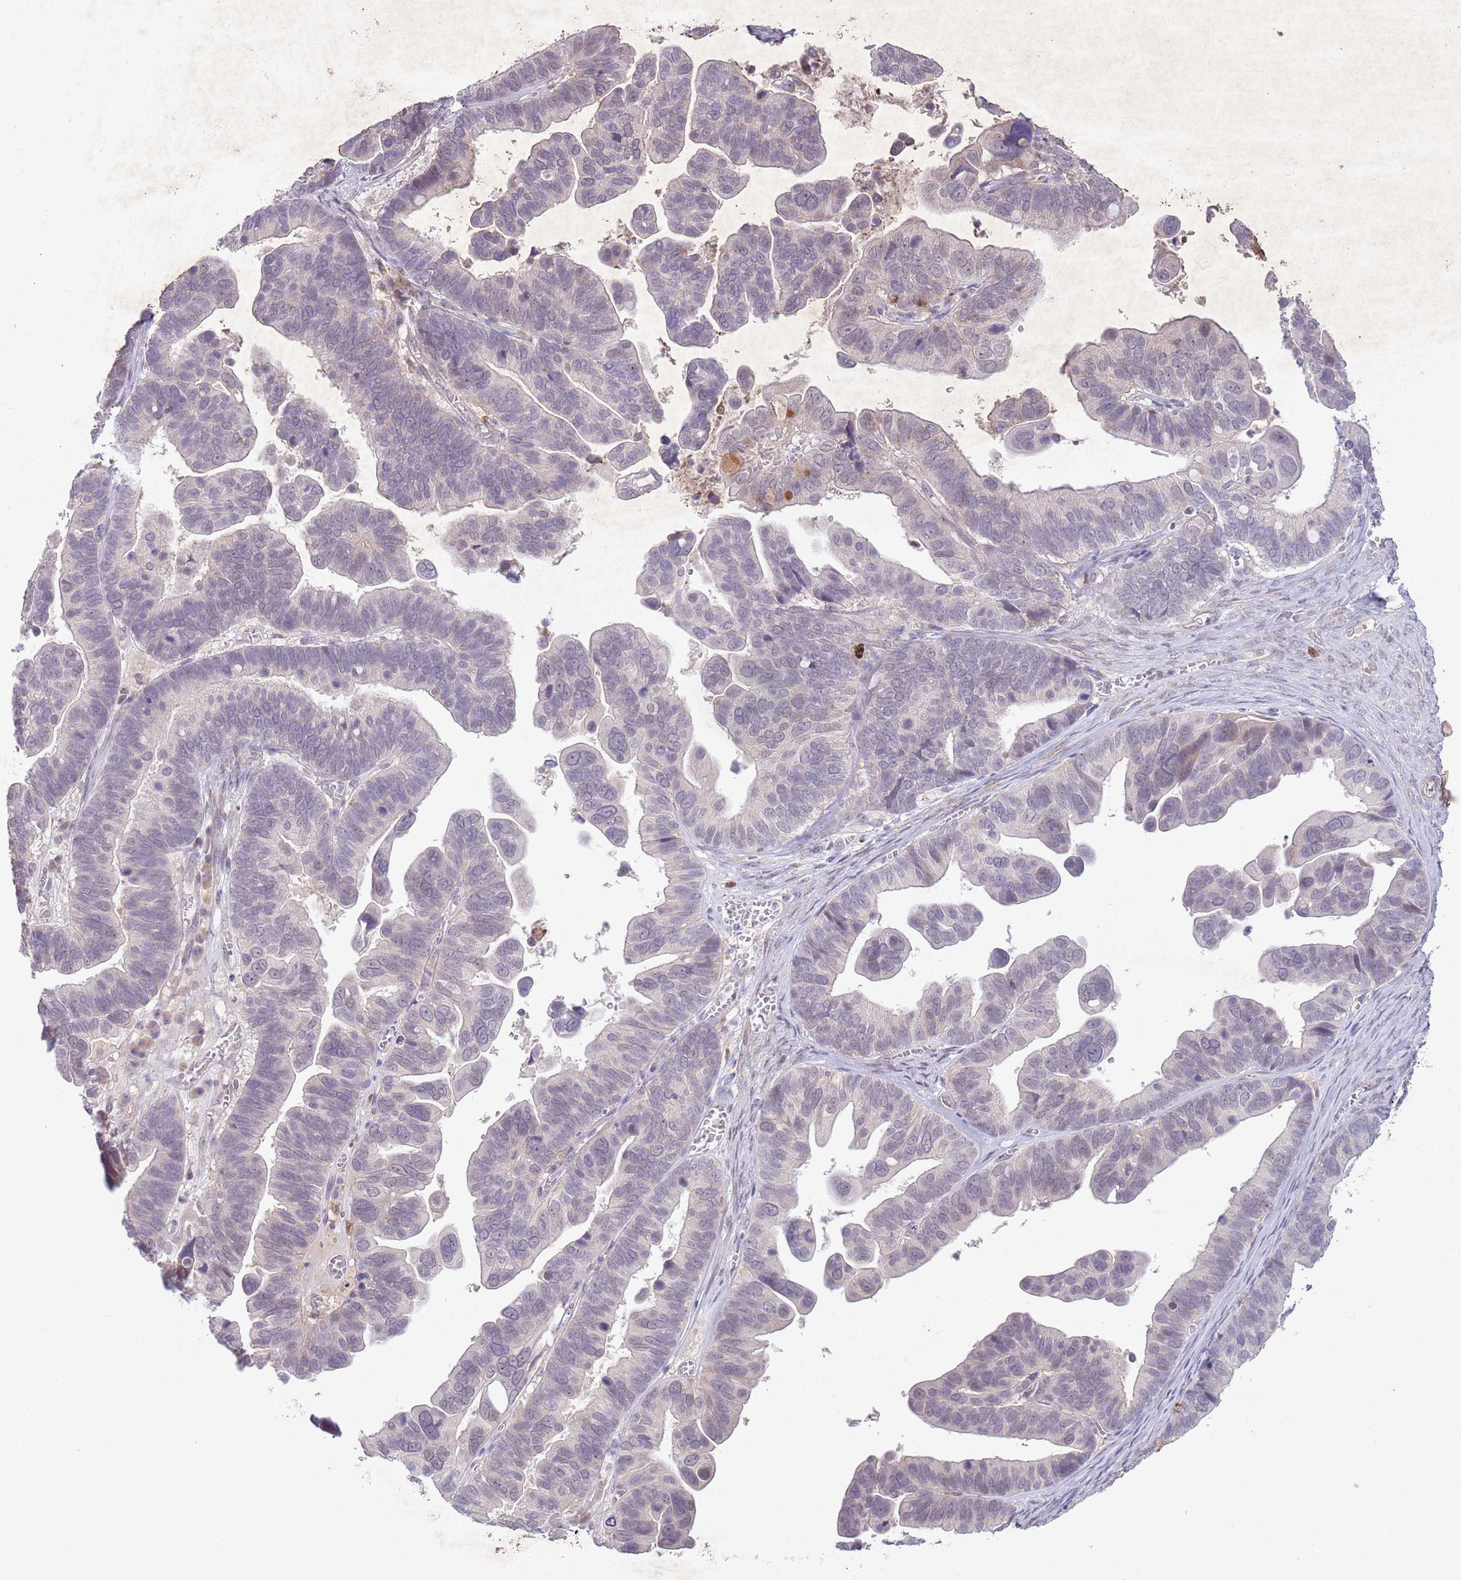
{"staining": {"intensity": "negative", "quantity": "none", "location": "none"}, "tissue": "ovarian cancer", "cell_type": "Tumor cells", "image_type": "cancer", "snomed": [{"axis": "morphology", "description": "Cystadenocarcinoma, serous, NOS"}, {"axis": "topography", "description": "Ovary"}], "caption": "A histopathology image of ovarian cancer (serous cystadenocarcinoma) stained for a protein displays no brown staining in tumor cells.", "gene": "CCNI", "patient": {"sex": "female", "age": 56}}